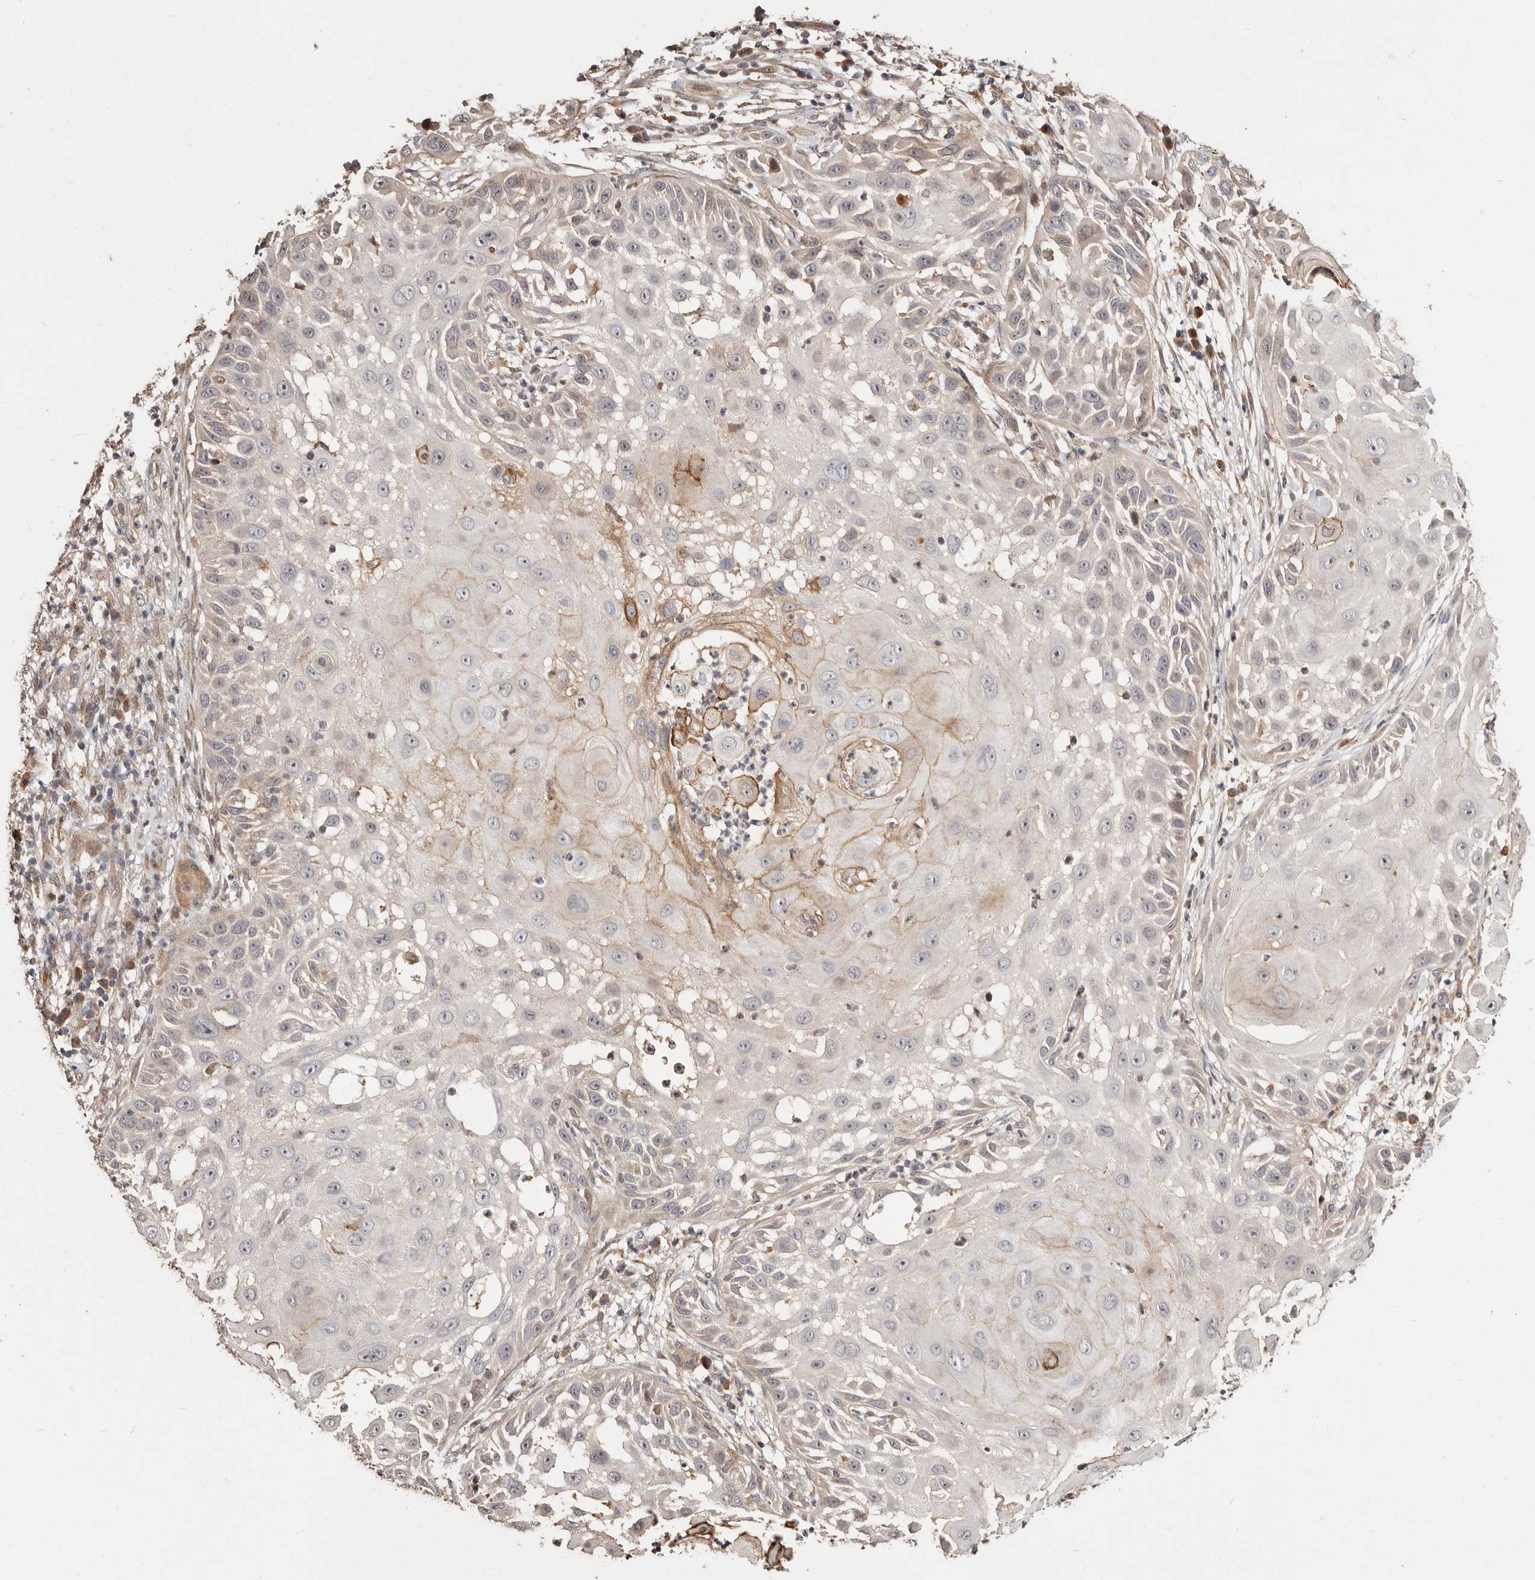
{"staining": {"intensity": "moderate", "quantity": "<25%", "location": "cytoplasmic/membranous"}, "tissue": "skin cancer", "cell_type": "Tumor cells", "image_type": "cancer", "snomed": [{"axis": "morphology", "description": "Squamous cell carcinoma, NOS"}, {"axis": "topography", "description": "Skin"}], "caption": "Skin cancer (squamous cell carcinoma) stained with IHC shows moderate cytoplasmic/membranous staining in about <25% of tumor cells.", "gene": "APOL6", "patient": {"sex": "female", "age": 44}}